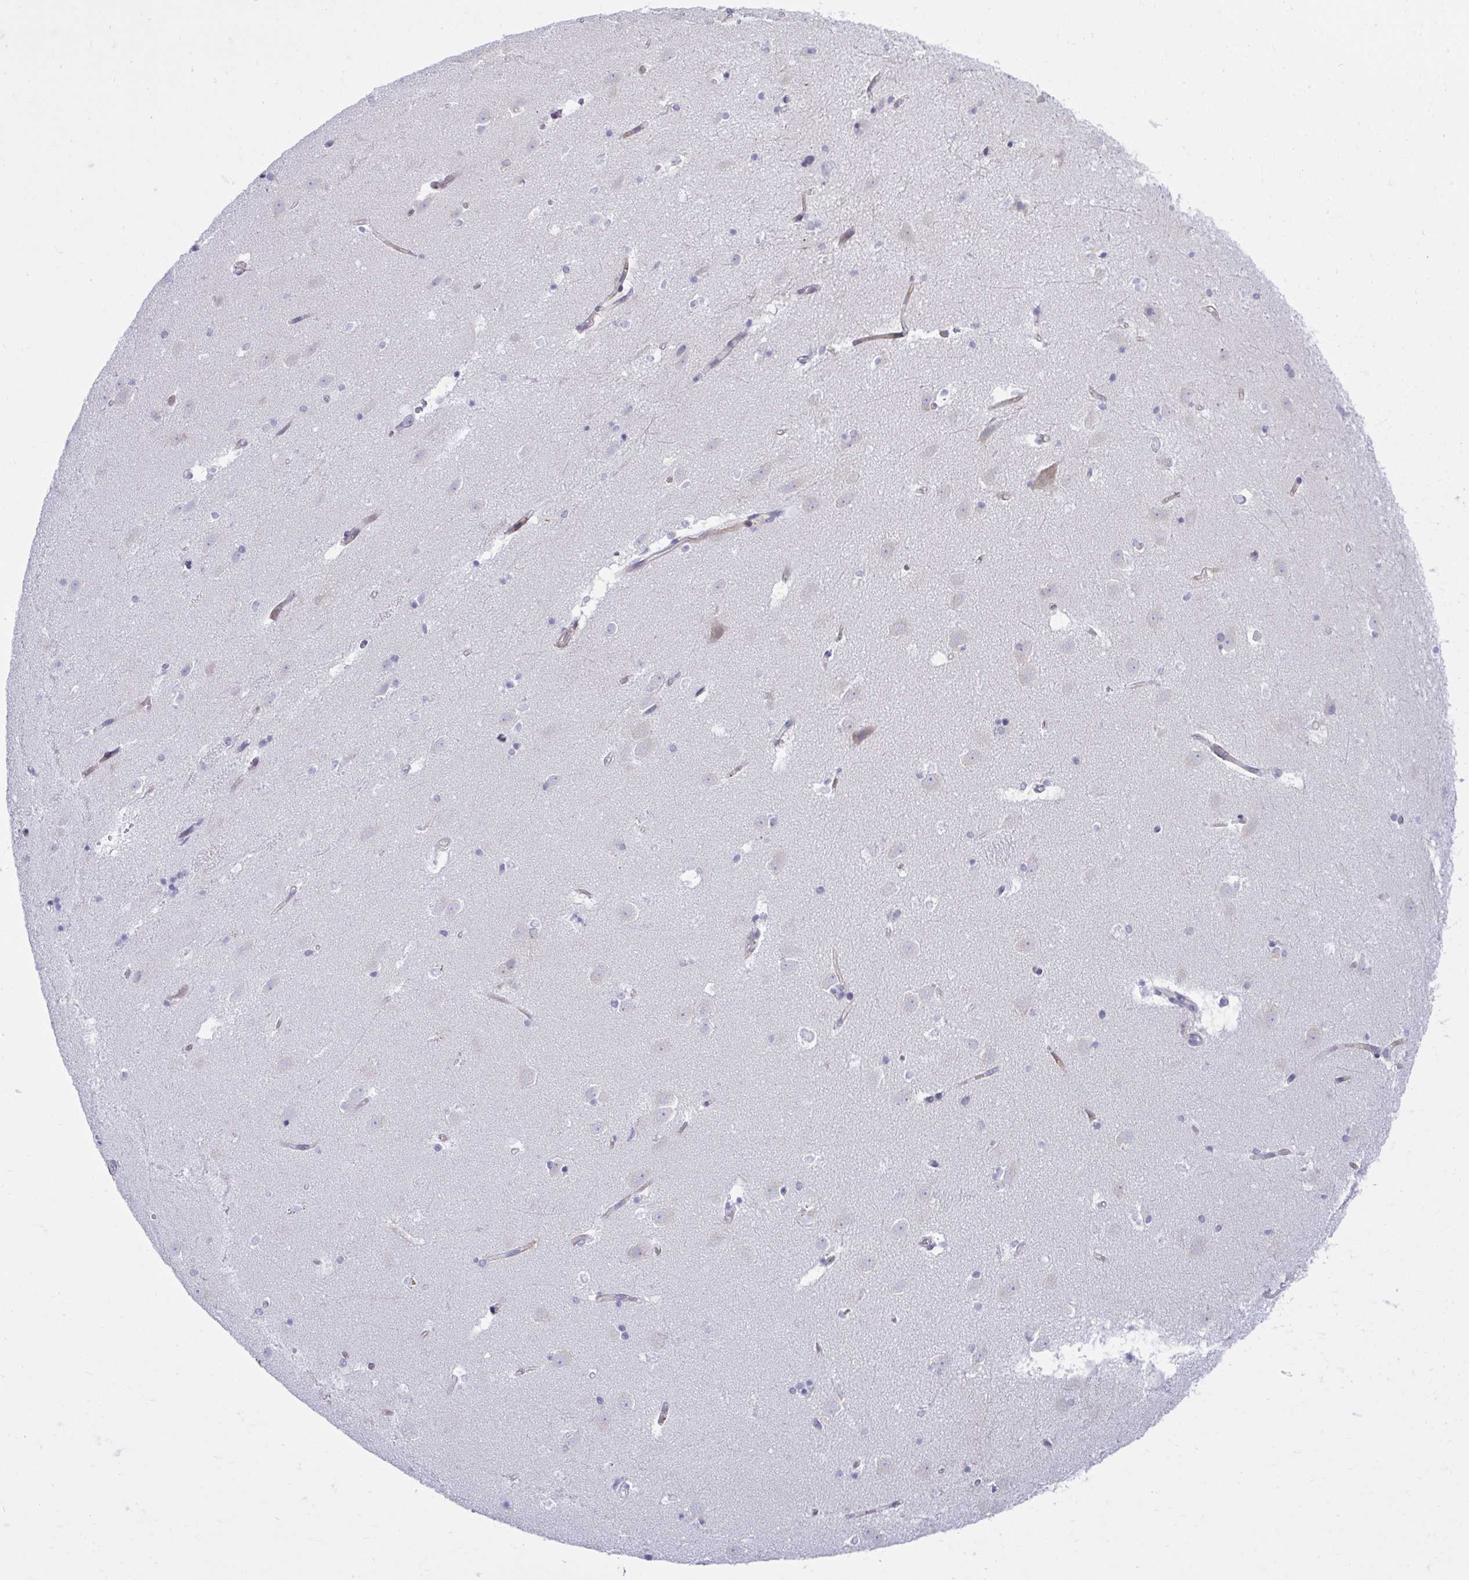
{"staining": {"intensity": "negative", "quantity": "none", "location": "none"}, "tissue": "caudate", "cell_type": "Glial cells", "image_type": "normal", "snomed": [{"axis": "morphology", "description": "Normal tissue, NOS"}, {"axis": "topography", "description": "Lateral ventricle wall"}], "caption": "This is a image of immunohistochemistry staining of benign caudate, which shows no positivity in glial cells.", "gene": "MED9", "patient": {"sex": "male", "age": 37}}